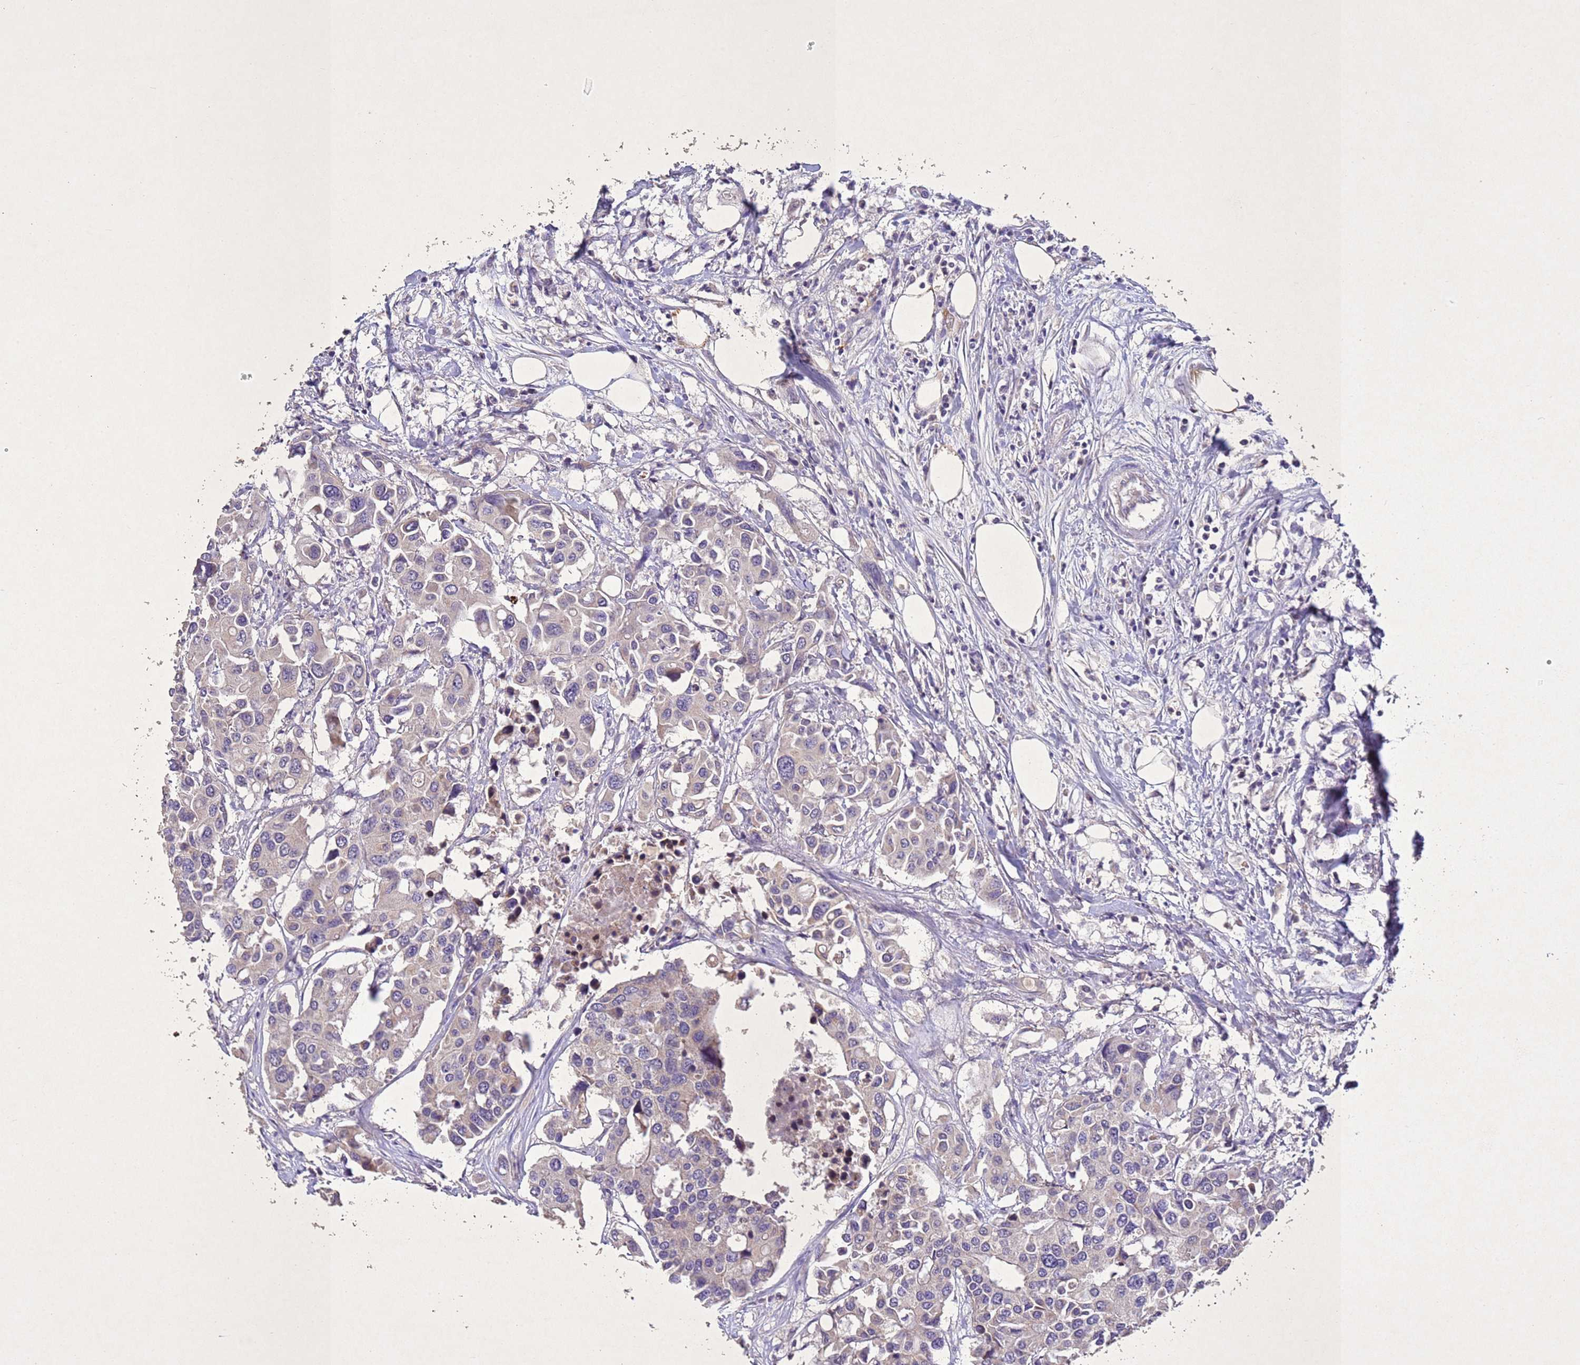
{"staining": {"intensity": "negative", "quantity": "none", "location": "none"}, "tissue": "colorectal cancer", "cell_type": "Tumor cells", "image_type": "cancer", "snomed": [{"axis": "morphology", "description": "Adenocarcinoma, NOS"}, {"axis": "topography", "description": "Colon"}], "caption": "Adenocarcinoma (colorectal) was stained to show a protein in brown. There is no significant positivity in tumor cells.", "gene": "NLRP11", "patient": {"sex": "male", "age": 77}}